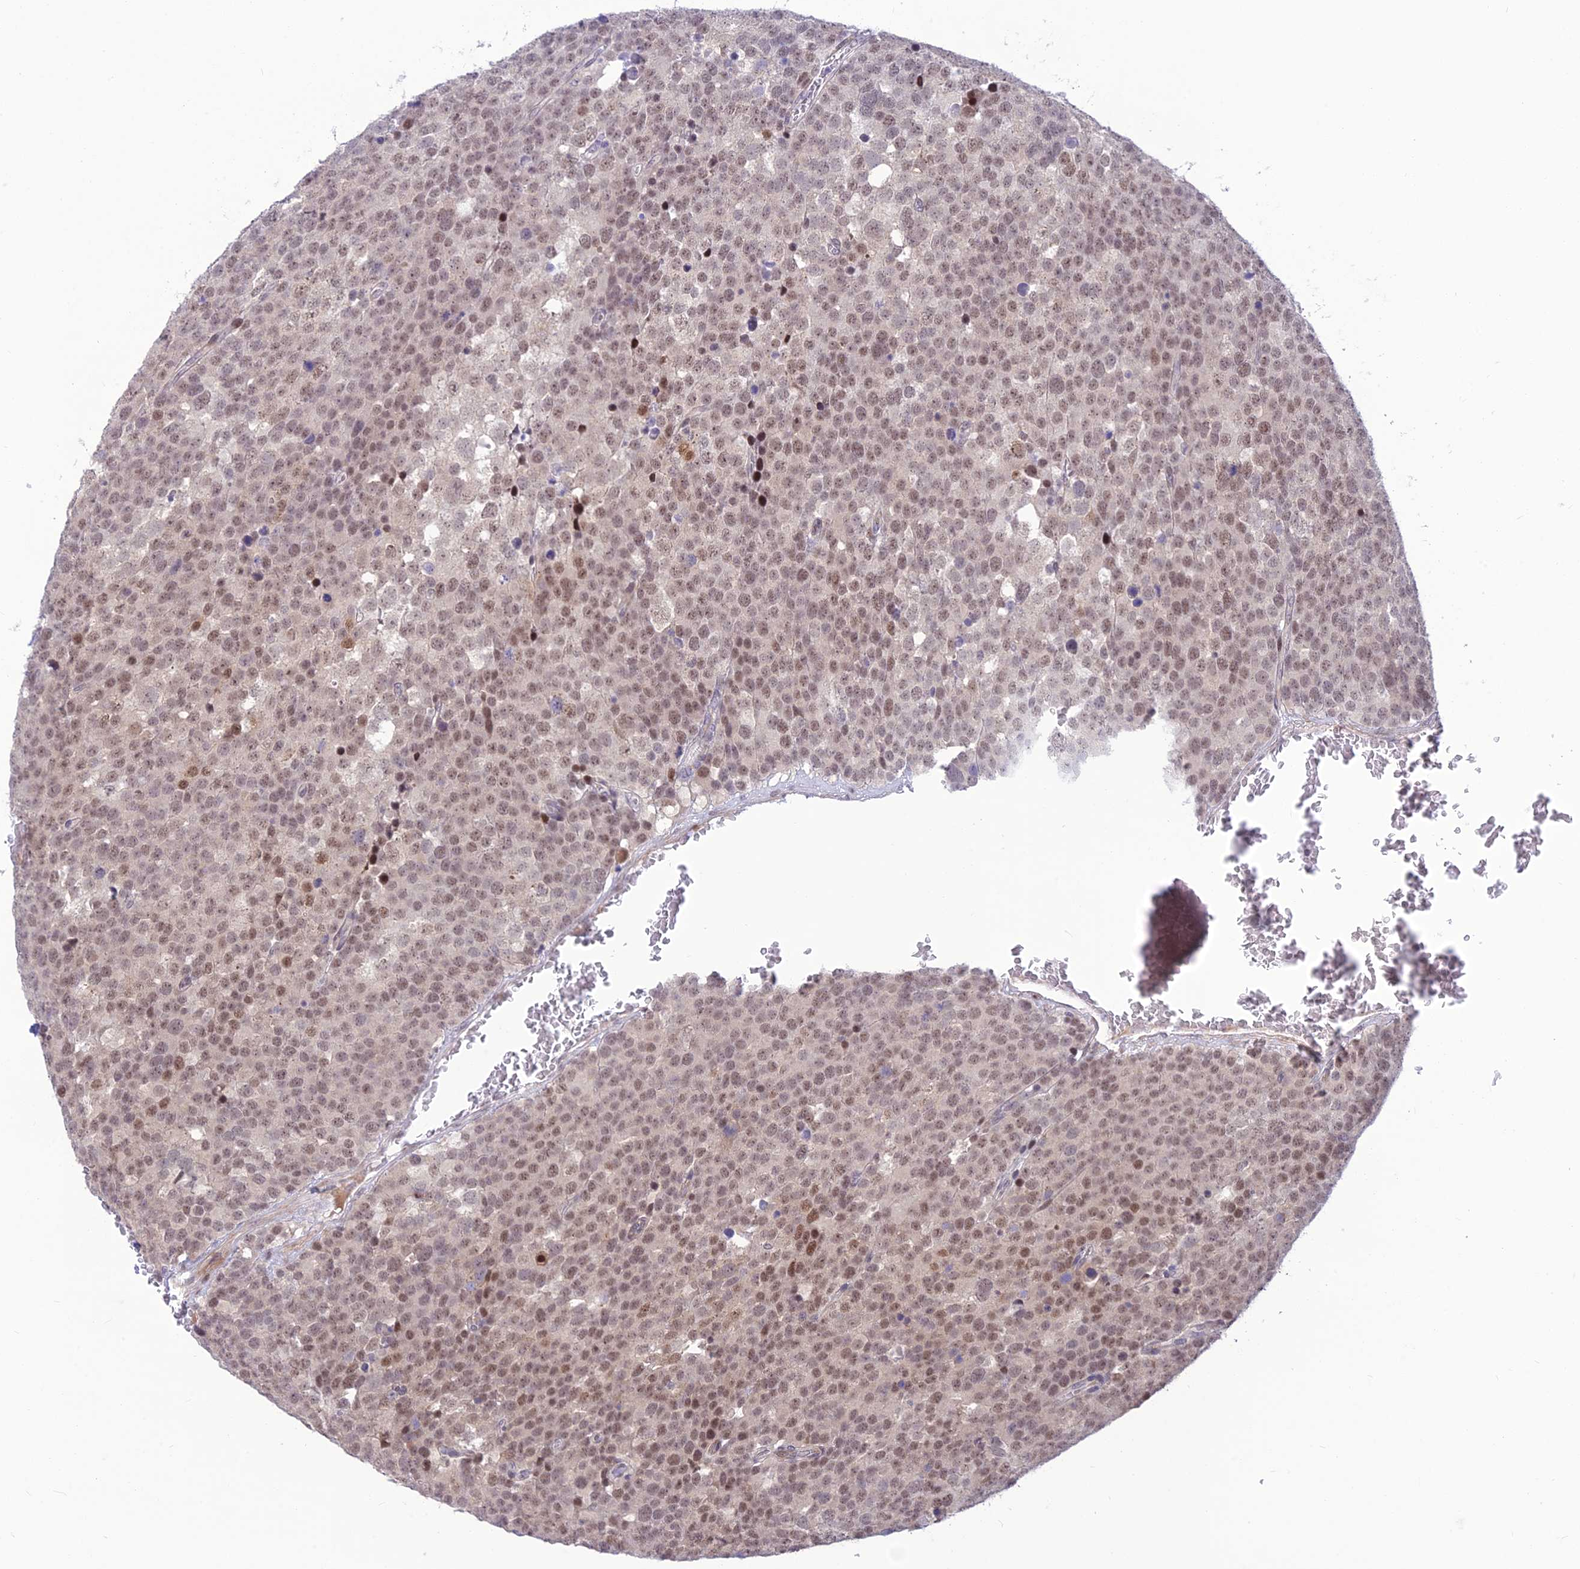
{"staining": {"intensity": "weak", "quantity": ">75%", "location": "nuclear"}, "tissue": "testis cancer", "cell_type": "Tumor cells", "image_type": "cancer", "snomed": [{"axis": "morphology", "description": "Seminoma, NOS"}, {"axis": "topography", "description": "Testis"}], "caption": "Tumor cells exhibit low levels of weak nuclear positivity in about >75% of cells in human seminoma (testis).", "gene": "ASPDH", "patient": {"sex": "male", "age": 71}}